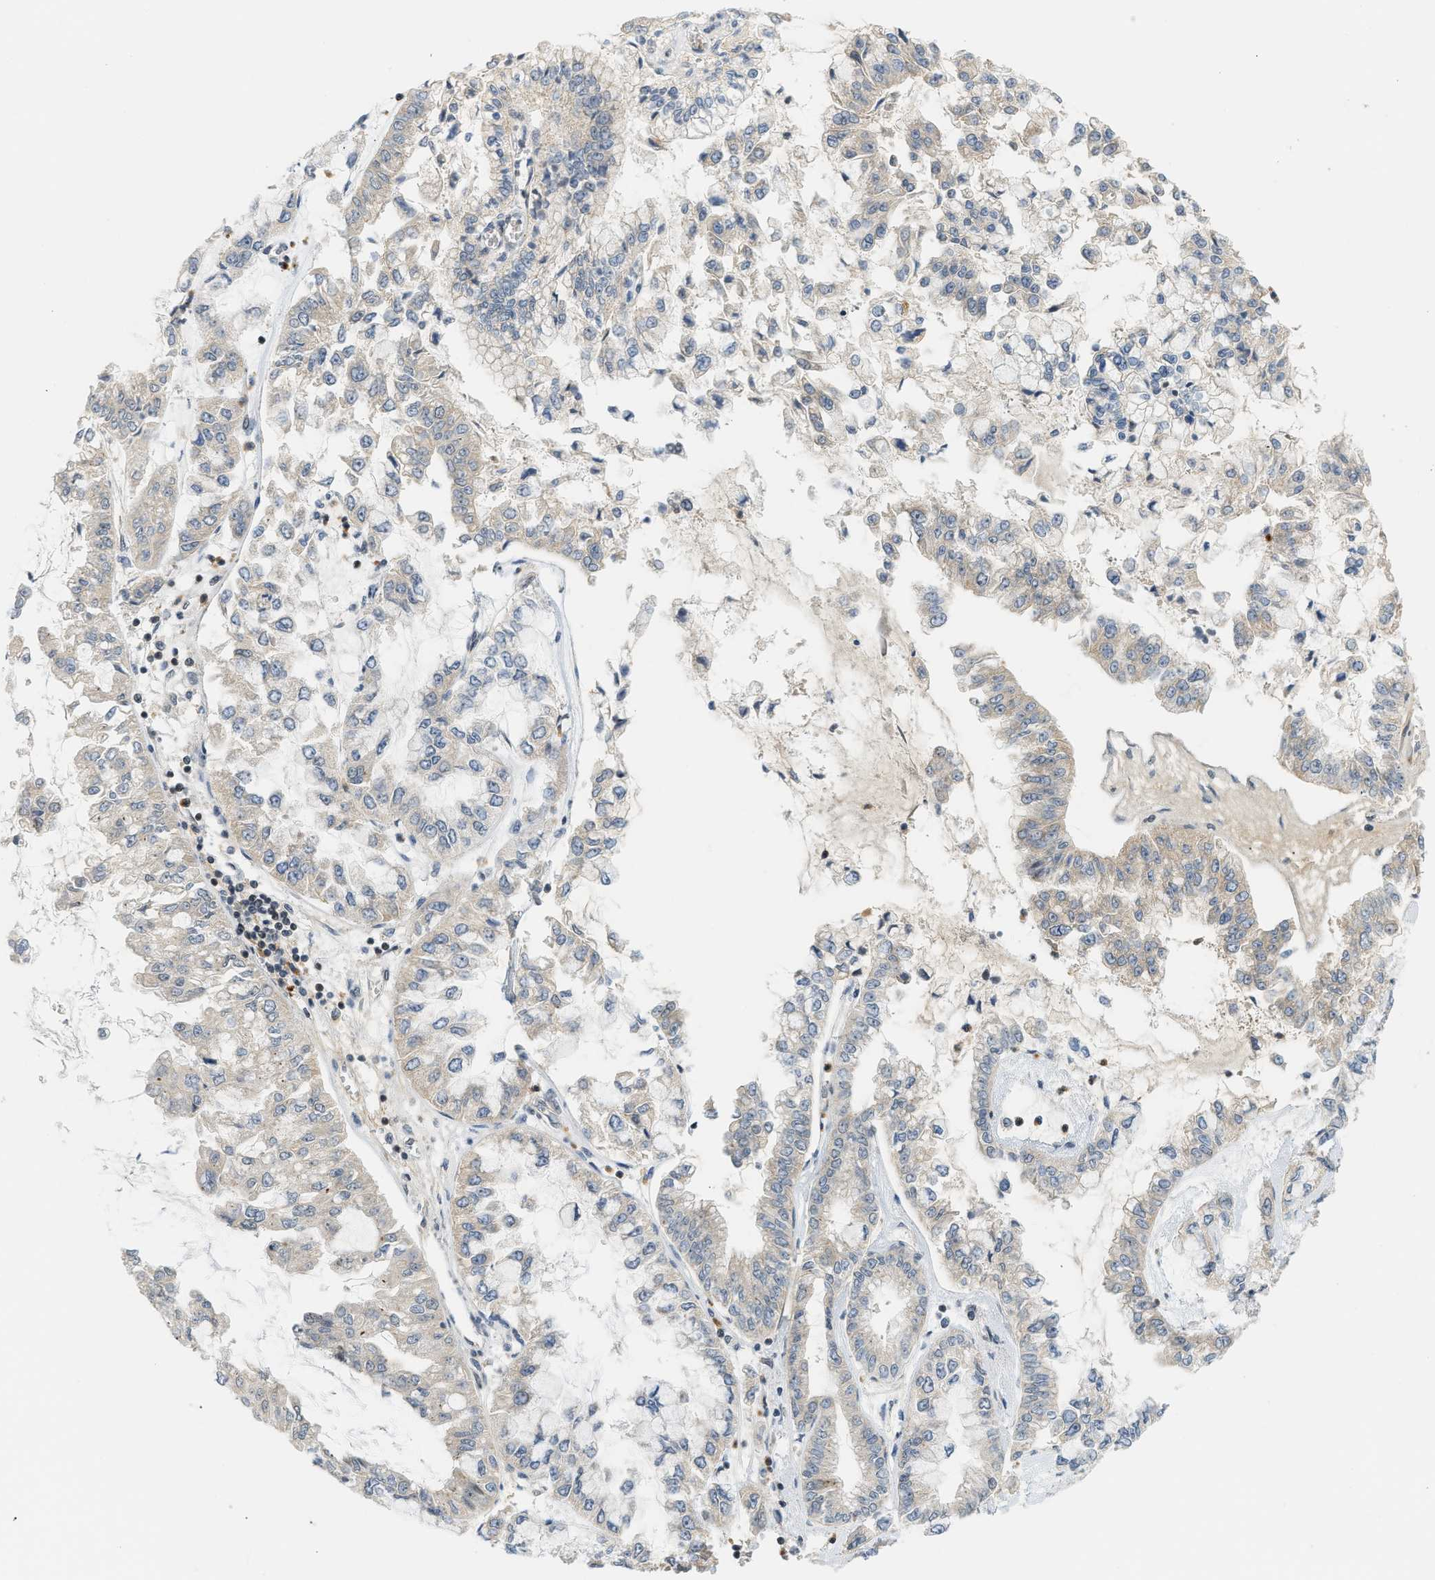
{"staining": {"intensity": "negative", "quantity": "none", "location": "none"}, "tissue": "liver cancer", "cell_type": "Tumor cells", "image_type": "cancer", "snomed": [{"axis": "morphology", "description": "Cholangiocarcinoma"}, {"axis": "topography", "description": "Liver"}], "caption": "An IHC photomicrograph of liver cancer is shown. There is no staining in tumor cells of liver cancer.", "gene": "KMT2A", "patient": {"sex": "female", "age": 79}}